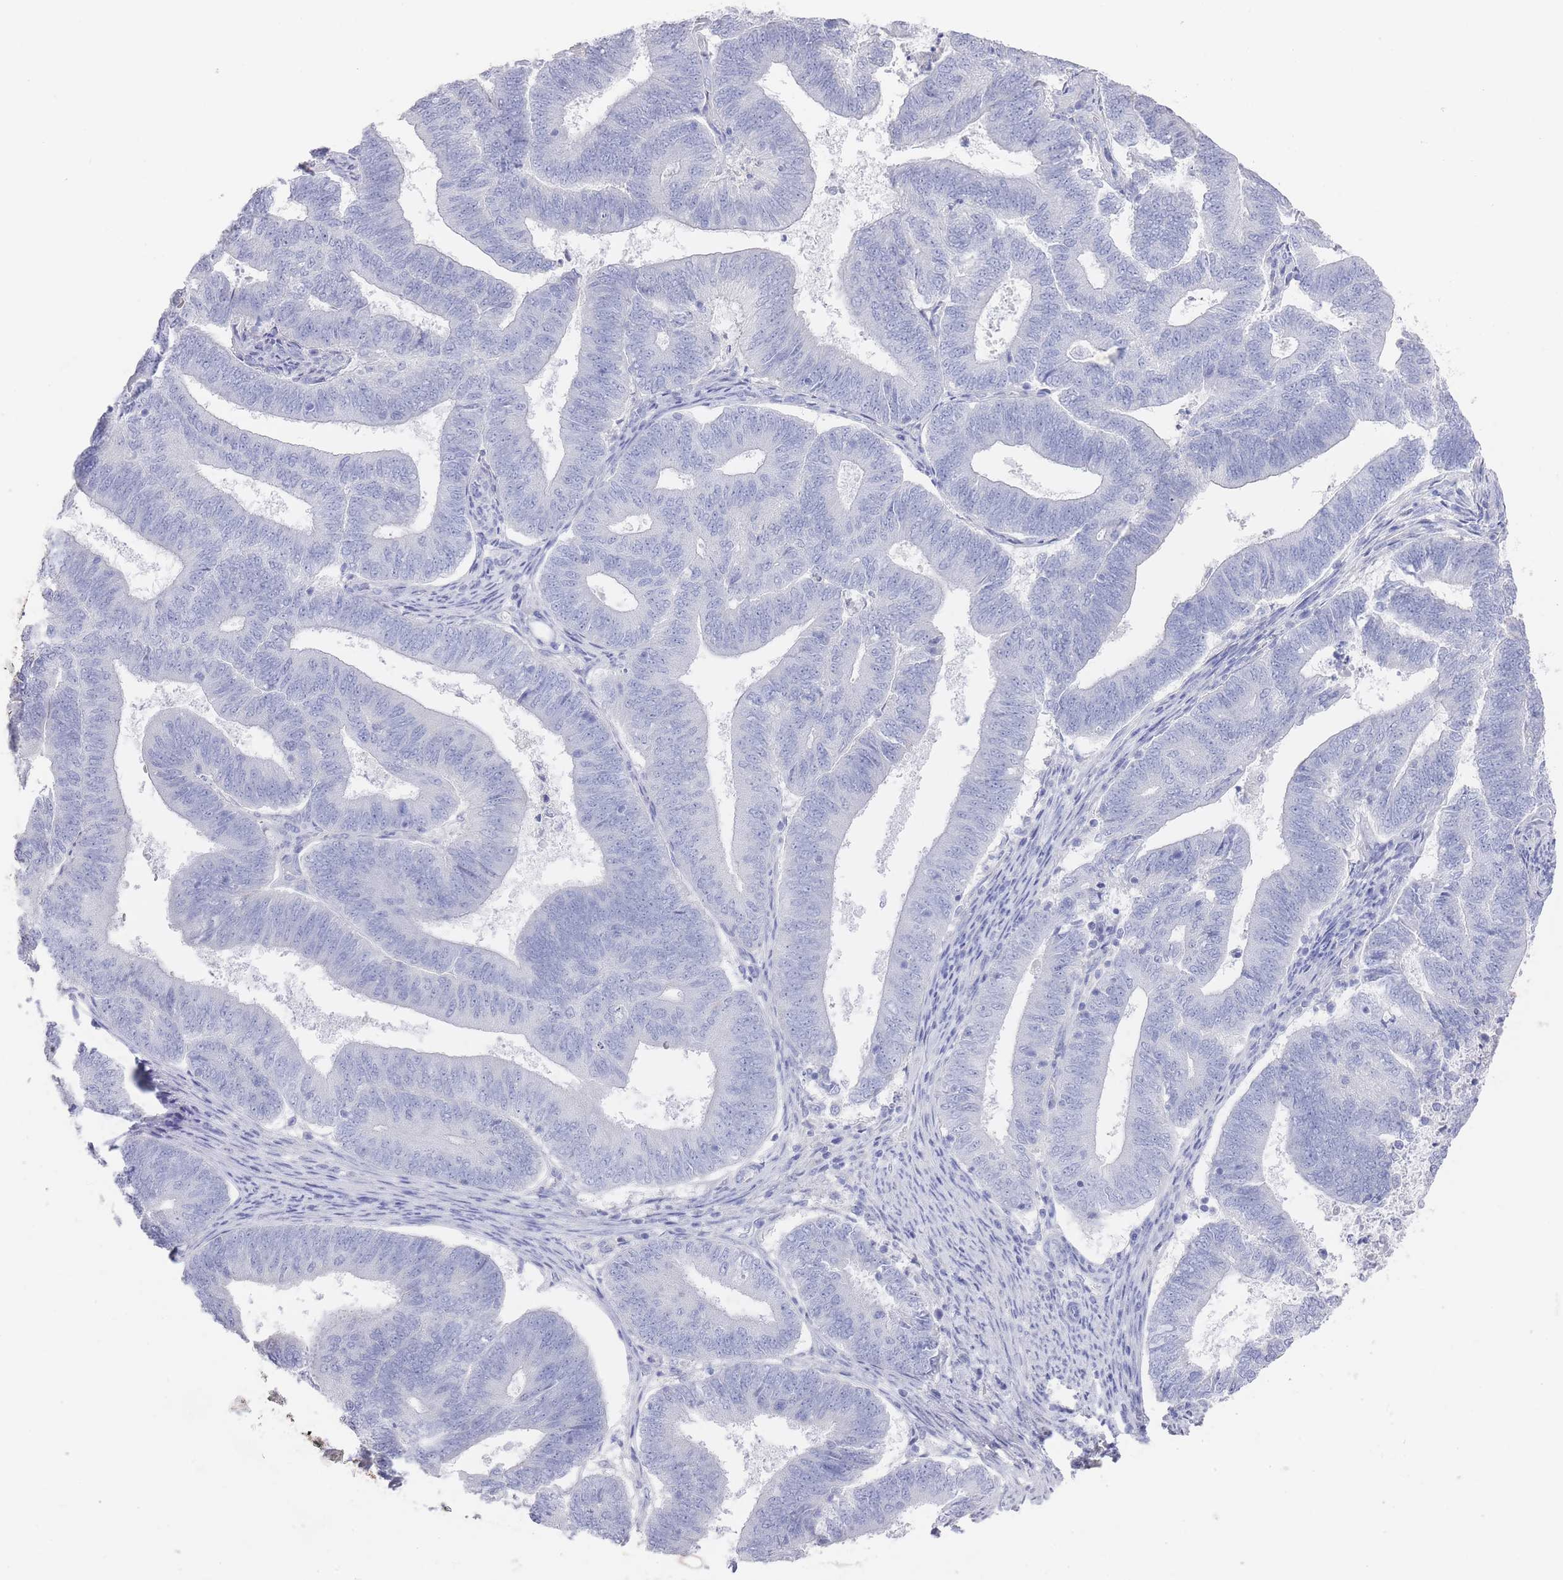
{"staining": {"intensity": "negative", "quantity": "none", "location": "none"}, "tissue": "endometrial cancer", "cell_type": "Tumor cells", "image_type": "cancer", "snomed": [{"axis": "morphology", "description": "Adenocarcinoma, NOS"}, {"axis": "topography", "description": "Endometrium"}], "caption": "Immunohistochemistry micrograph of neoplastic tissue: human endometrial cancer stained with DAB (3,3'-diaminobenzidine) exhibits no significant protein staining in tumor cells.", "gene": "RAB2B", "patient": {"sex": "female", "age": 70}}